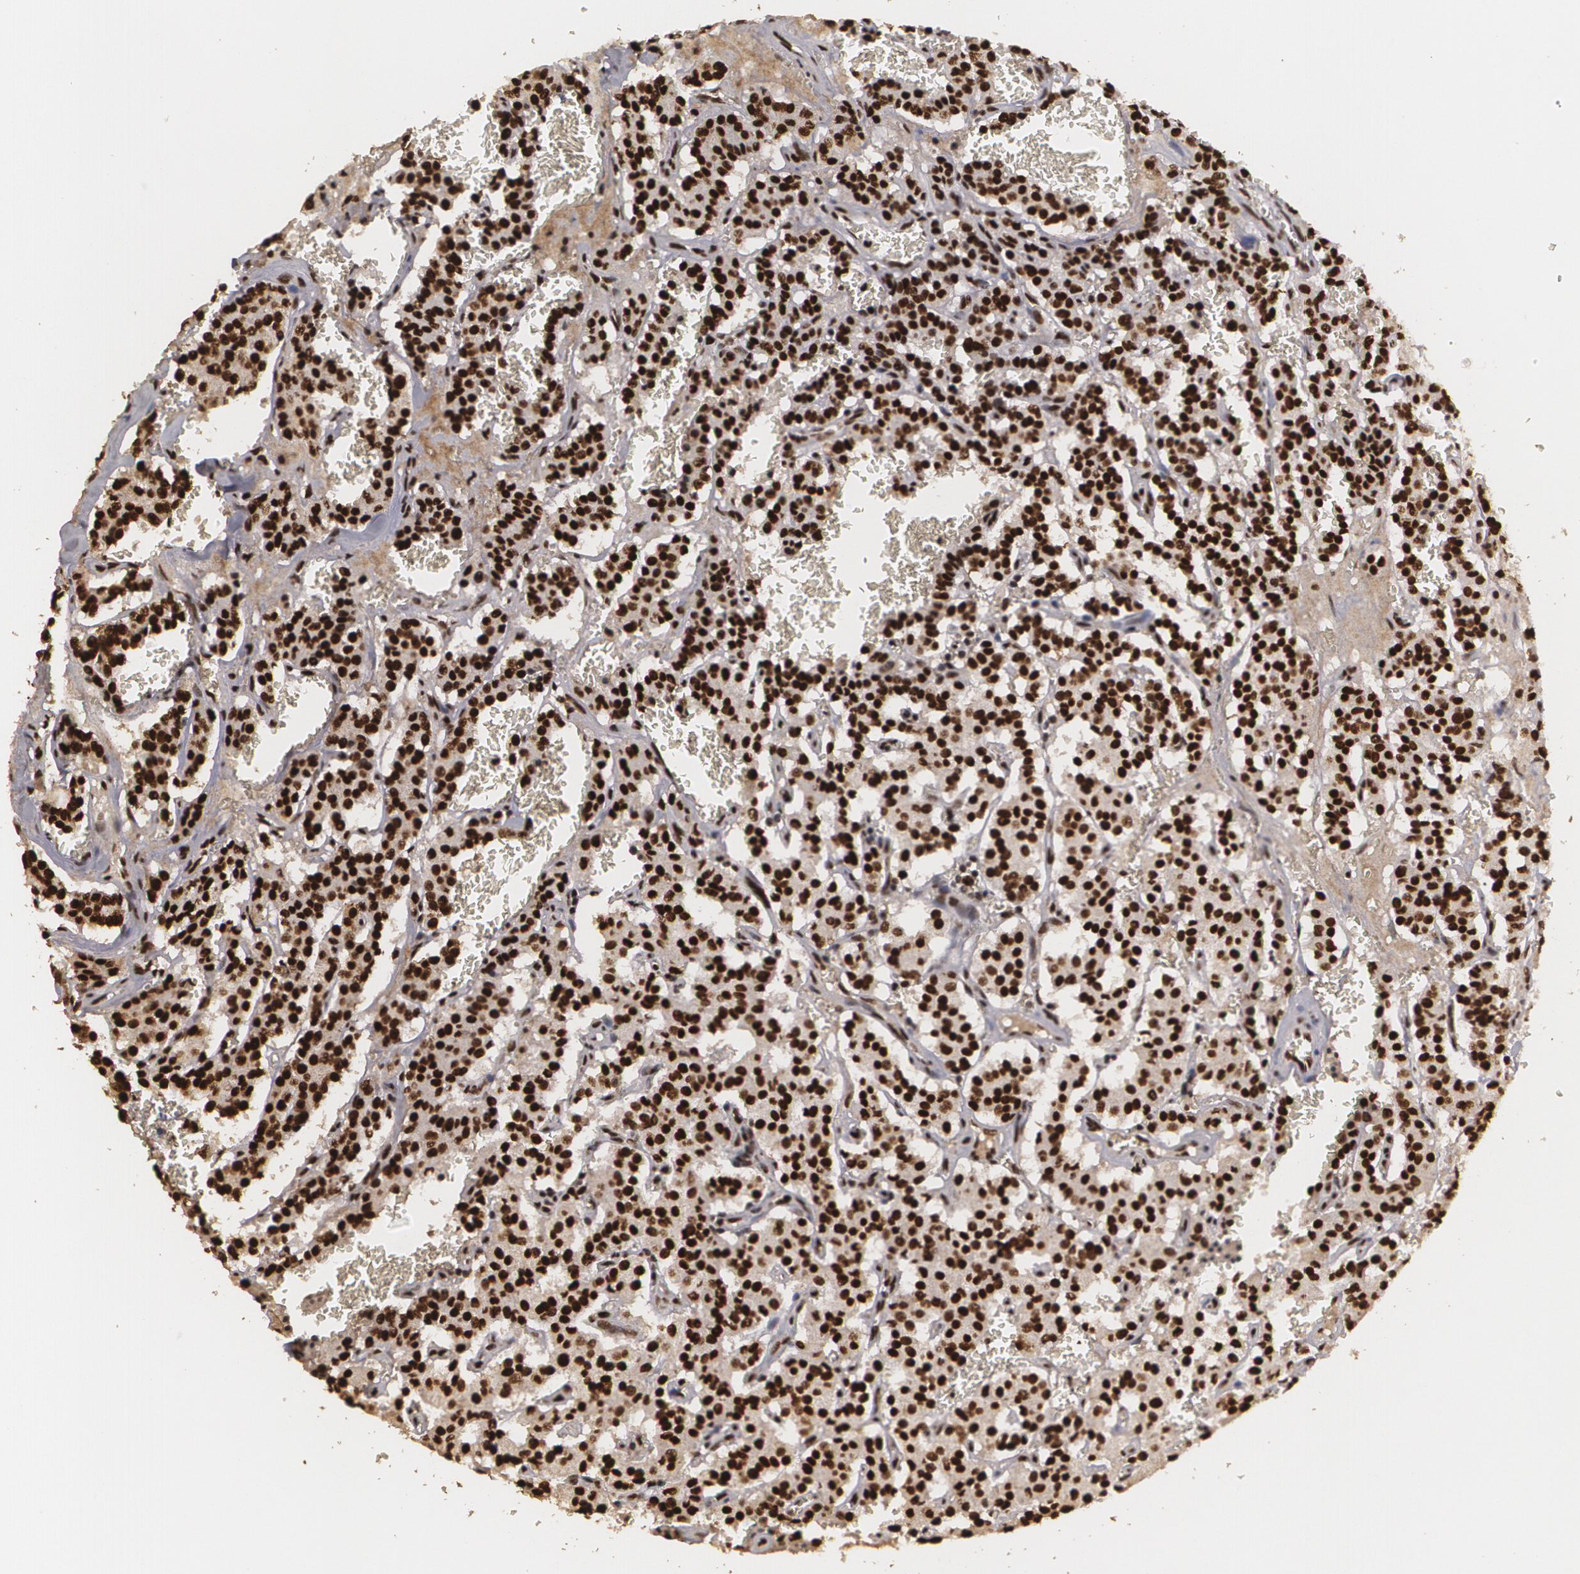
{"staining": {"intensity": "strong", "quantity": ">75%", "location": "cytoplasmic/membranous,nuclear"}, "tissue": "carcinoid", "cell_type": "Tumor cells", "image_type": "cancer", "snomed": [{"axis": "morphology", "description": "Carcinoid, malignant, NOS"}, {"axis": "topography", "description": "Bronchus"}], "caption": "An image of human carcinoid stained for a protein displays strong cytoplasmic/membranous and nuclear brown staining in tumor cells. (Stains: DAB in brown, nuclei in blue, Microscopy: brightfield microscopy at high magnification).", "gene": "RCOR1", "patient": {"sex": "male", "age": 55}}